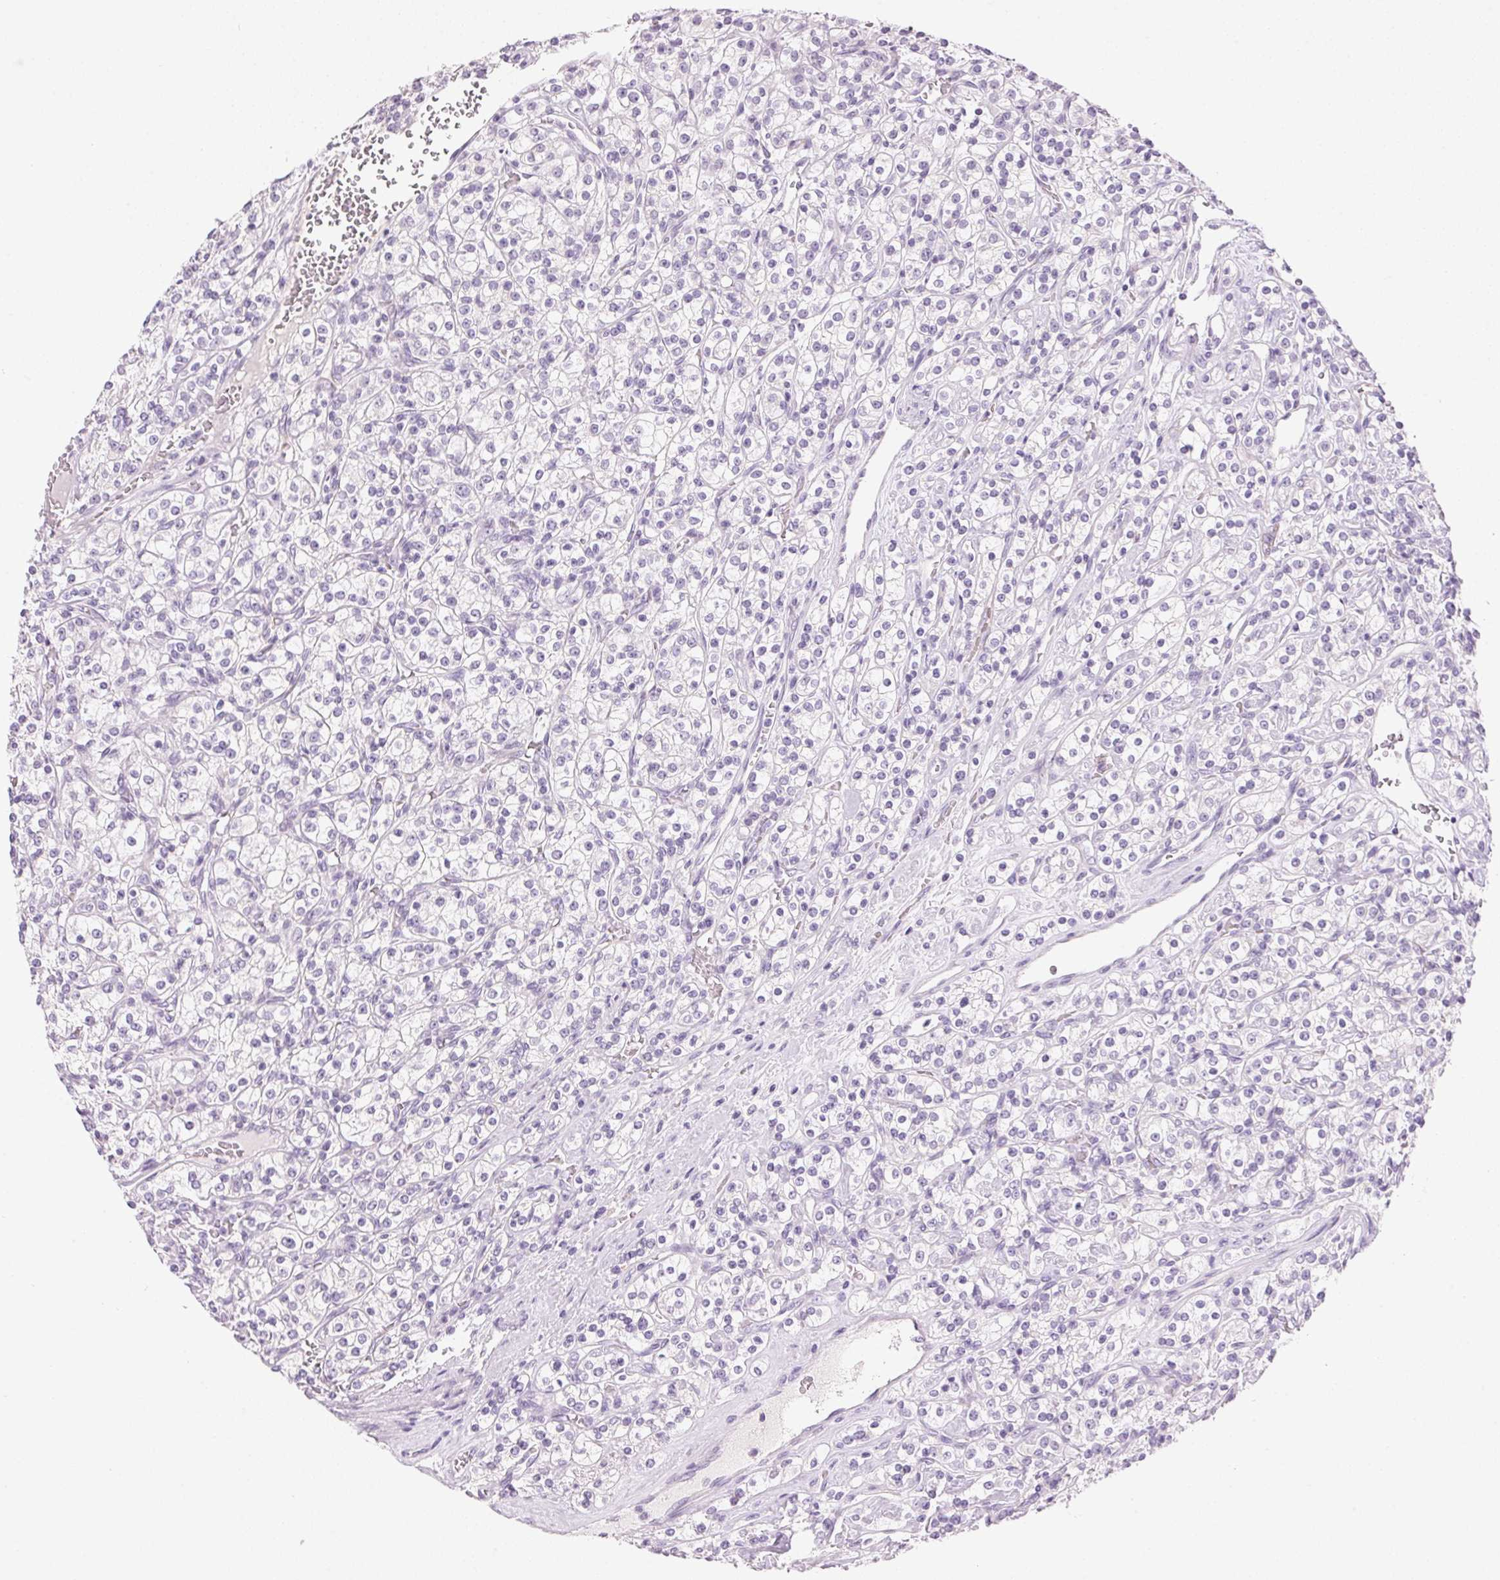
{"staining": {"intensity": "negative", "quantity": "none", "location": "none"}, "tissue": "renal cancer", "cell_type": "Tumor cells", "image_type": "cancer", "snomed": [{"axis": "morphology", "description": "Adenocarcinoma, NOS"}, {"axis": "topography", "description": "Kidney"}], "caption": "A high-resolution image shows immunohistochemistry (IHC) staining of adenocarcinoma (renal), which shows no significant positivity in tumor cells.", "gene": "HSD17B2", "patient": {"sex": "male", "age": 77}}